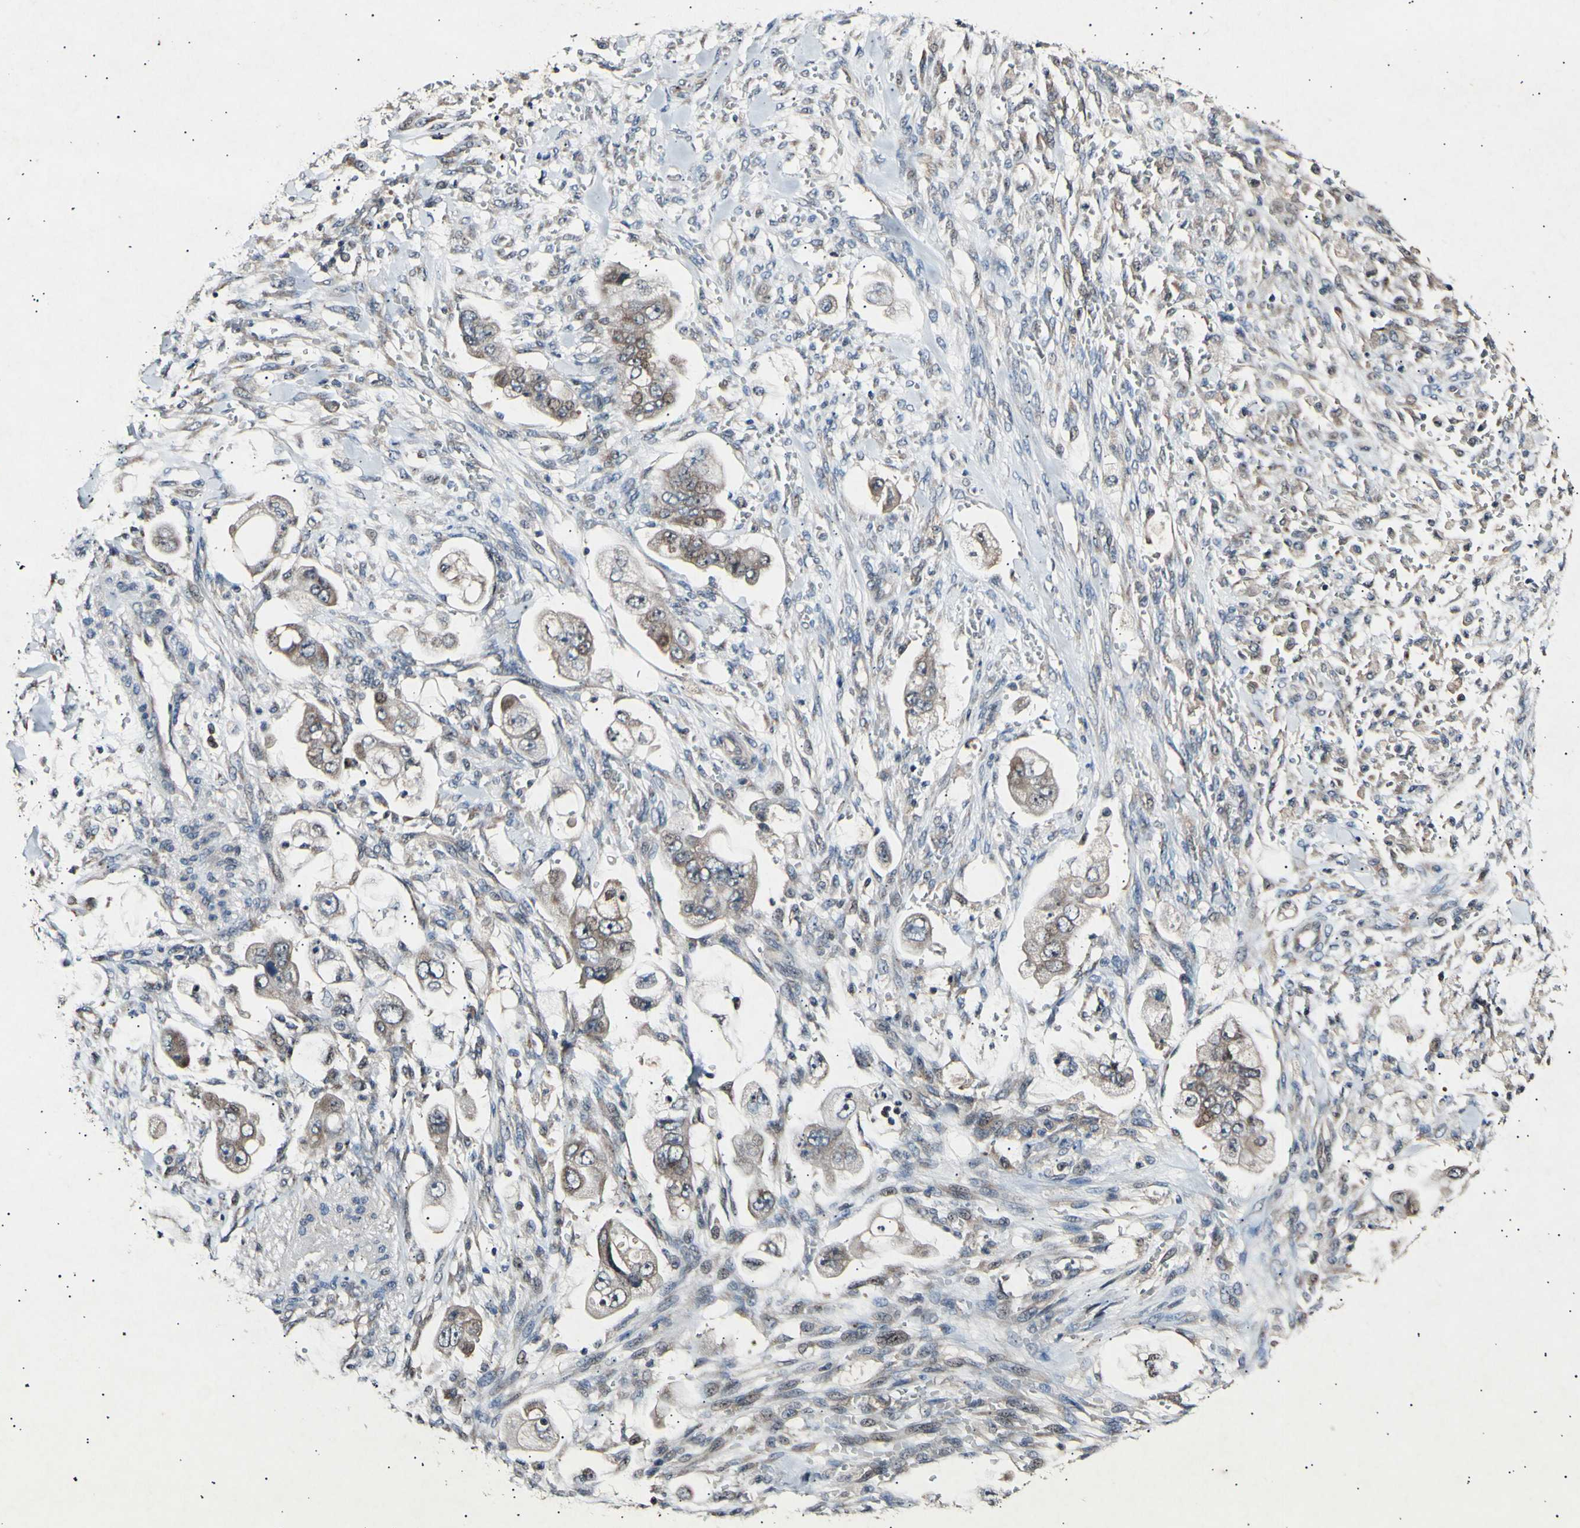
{"staining": {"intensity": "moderate", "quantity": ">75%", "location": "cytoplasmic/membranous"}, "tissue": "stomach cancer", "cell_type": "Tumor cells", "image_type": "cancer", "snomed": [{"axis": "morphology", "description": "Adenocarcinoma, NOS"}, {"axis": "topography", "description": "Stomach"}], "caption": "A brown stain shows moderate cytoplasmic/membranous positivity of a protein in stomach cancer tumor cells. (brown staining indicates protein expression, while blue staining denotes nuclei).", "gene": "ADCY3", "patient": {"sex": "male", "age": 62}}